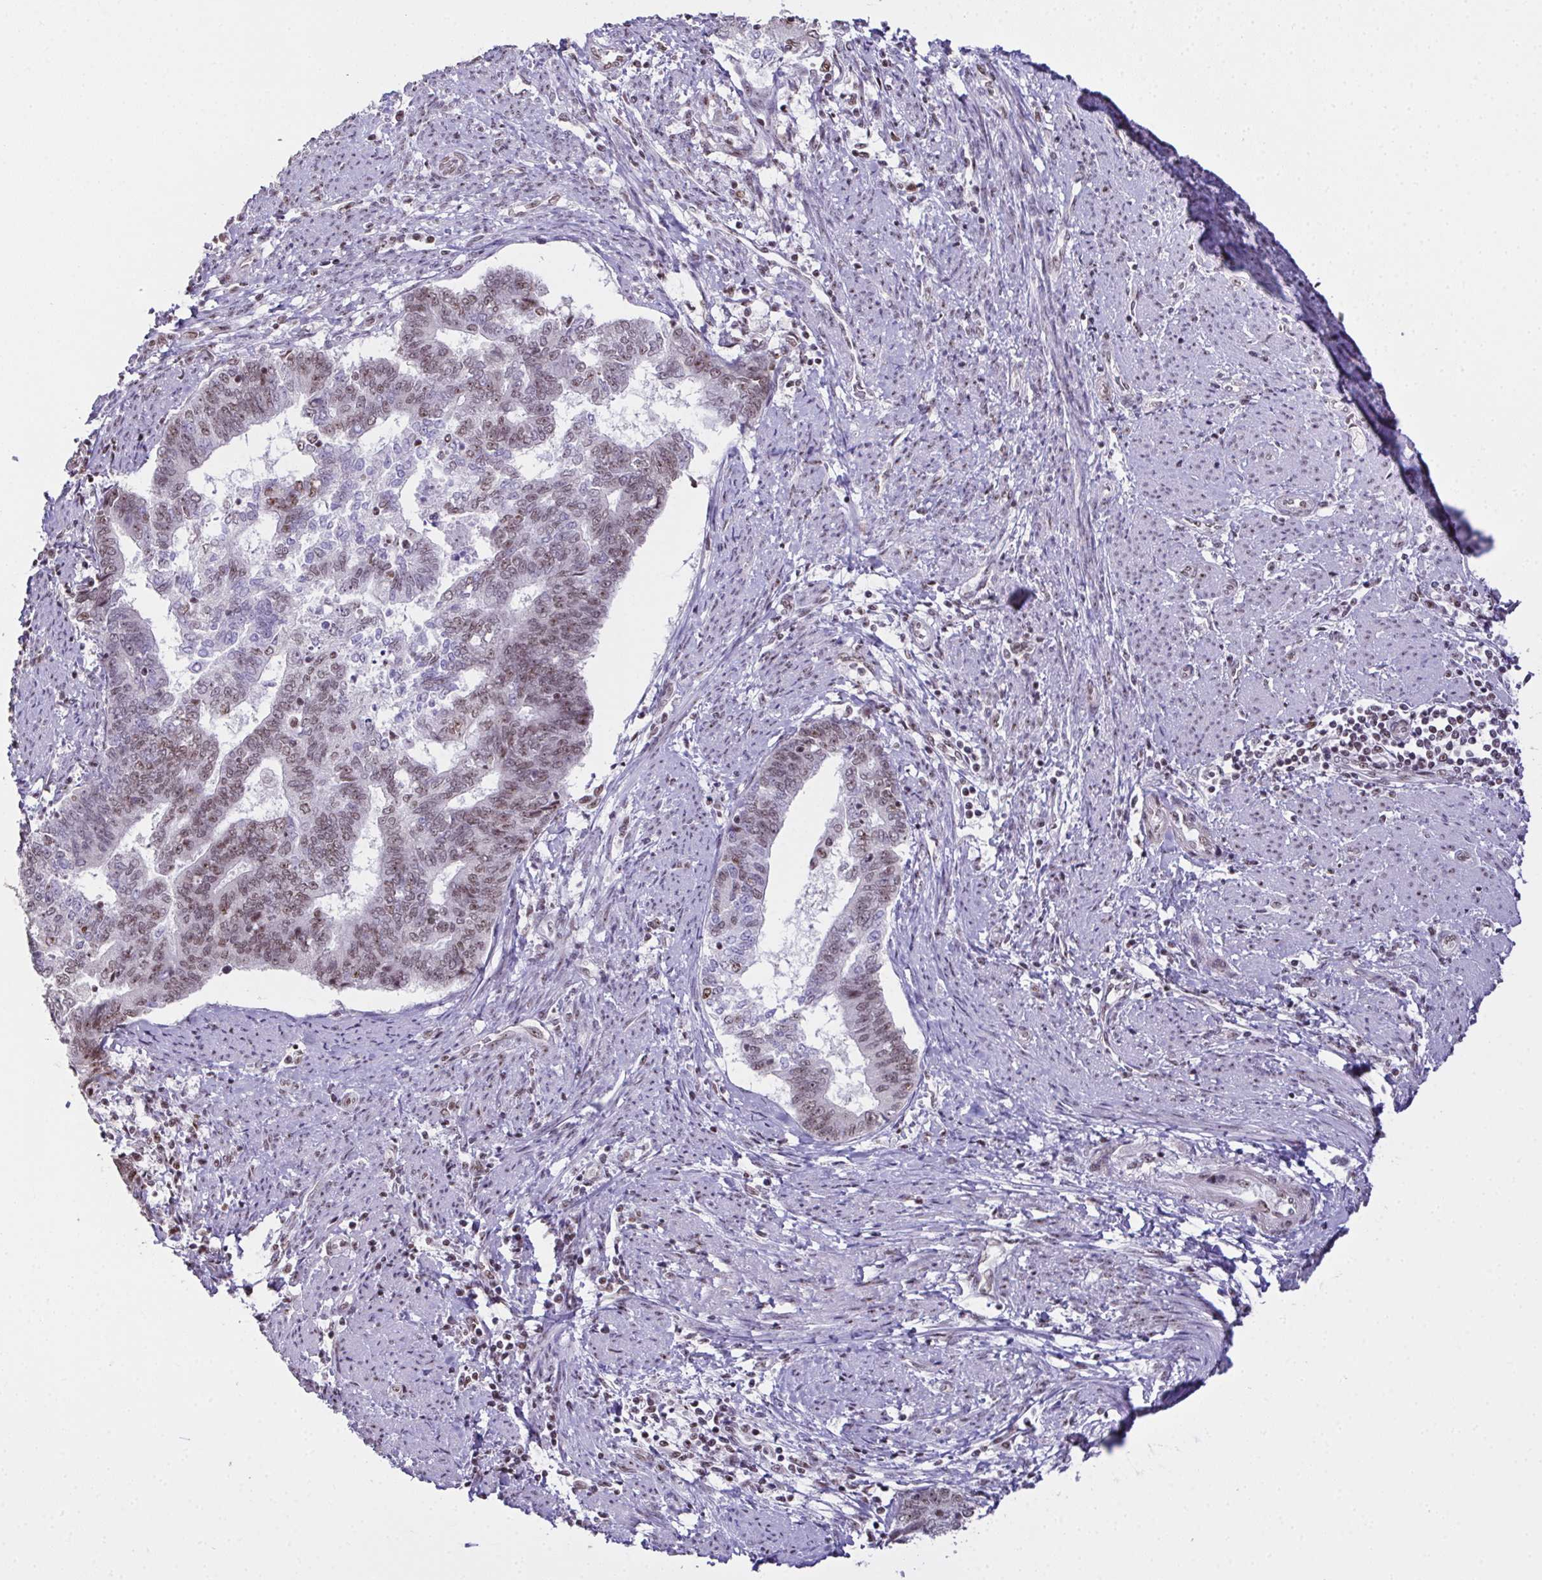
{"staining": {"intensity": "moderate", "quantity": "25%-75%", "location": "nuclear"}, "tissue": "endometrial cancer", "cell_type": "Tumor cells", "image_type": "cancer", "snomed": [{"axis": "morphology", "description": "Adenocarcinoma, NOS"}, {"axis": "topography", "description": "Endometrium"}], "caption": "Protein analysis of endometrial adenocarcinoma tissue demonstrates moderate nuclear positivity in approximately 25%-75% of tumor cells.", "gene": "ZNF800", "patient": {"sex": "female", "age": 65}}